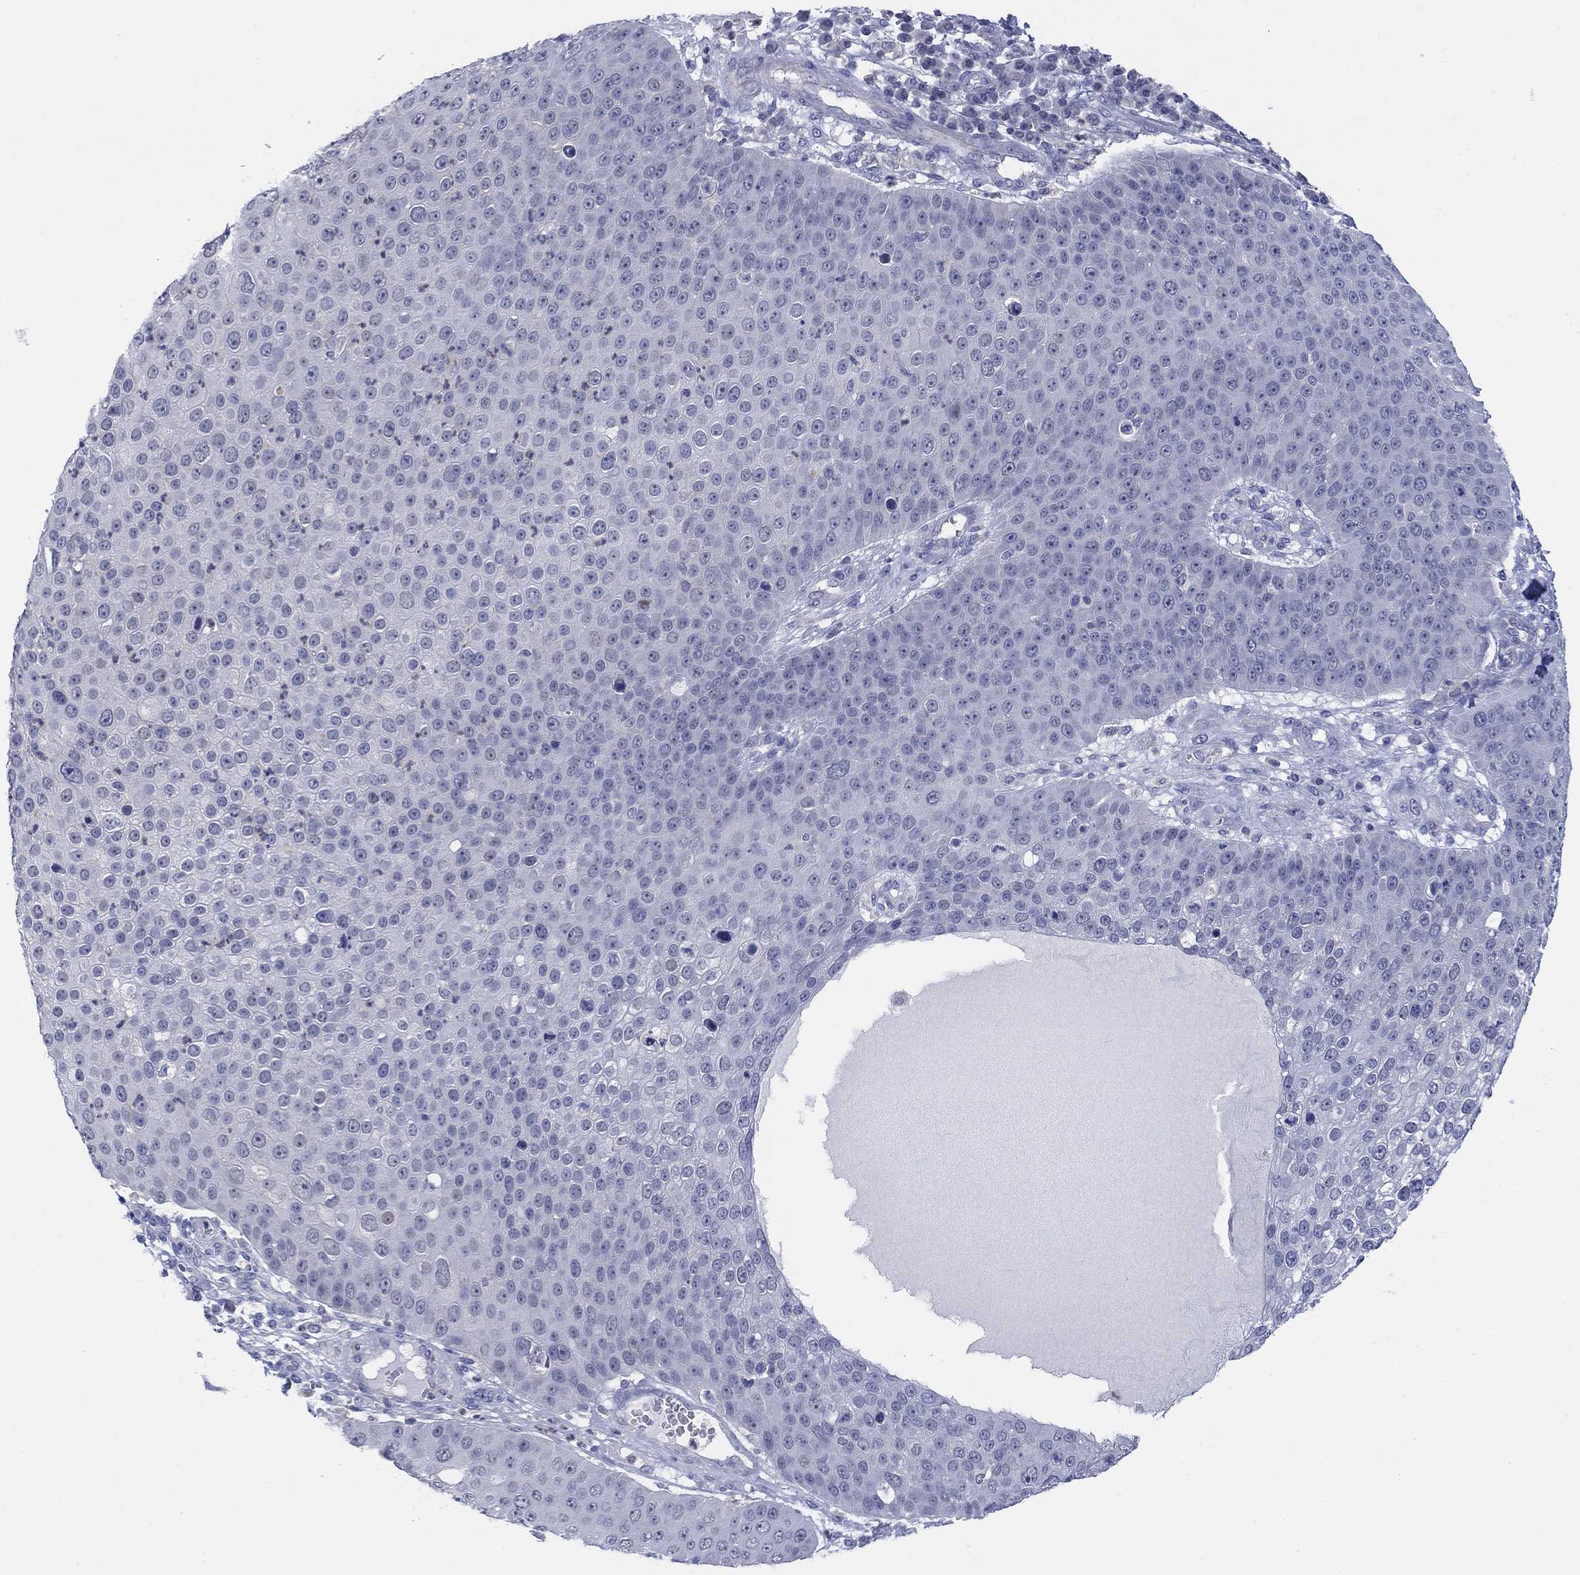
{"staining": {"intensity": "negative", "quantity": "none", "location": "none"}, "tissue": "skin cancer", "cell_type": "Tumor cells", "image_type": "cancer", "snomed": [{"axis": "morphology", "description": "Squamous cell carcinoma, NOS"}, {"axis": "topography", "description": "Skin"}], "caption": "There is no significant expression in tumor cells of skin cancer (squamous cell carcinoma).", "gene": "FER1L6", "patient": {"sex": "male", "age": 71}}